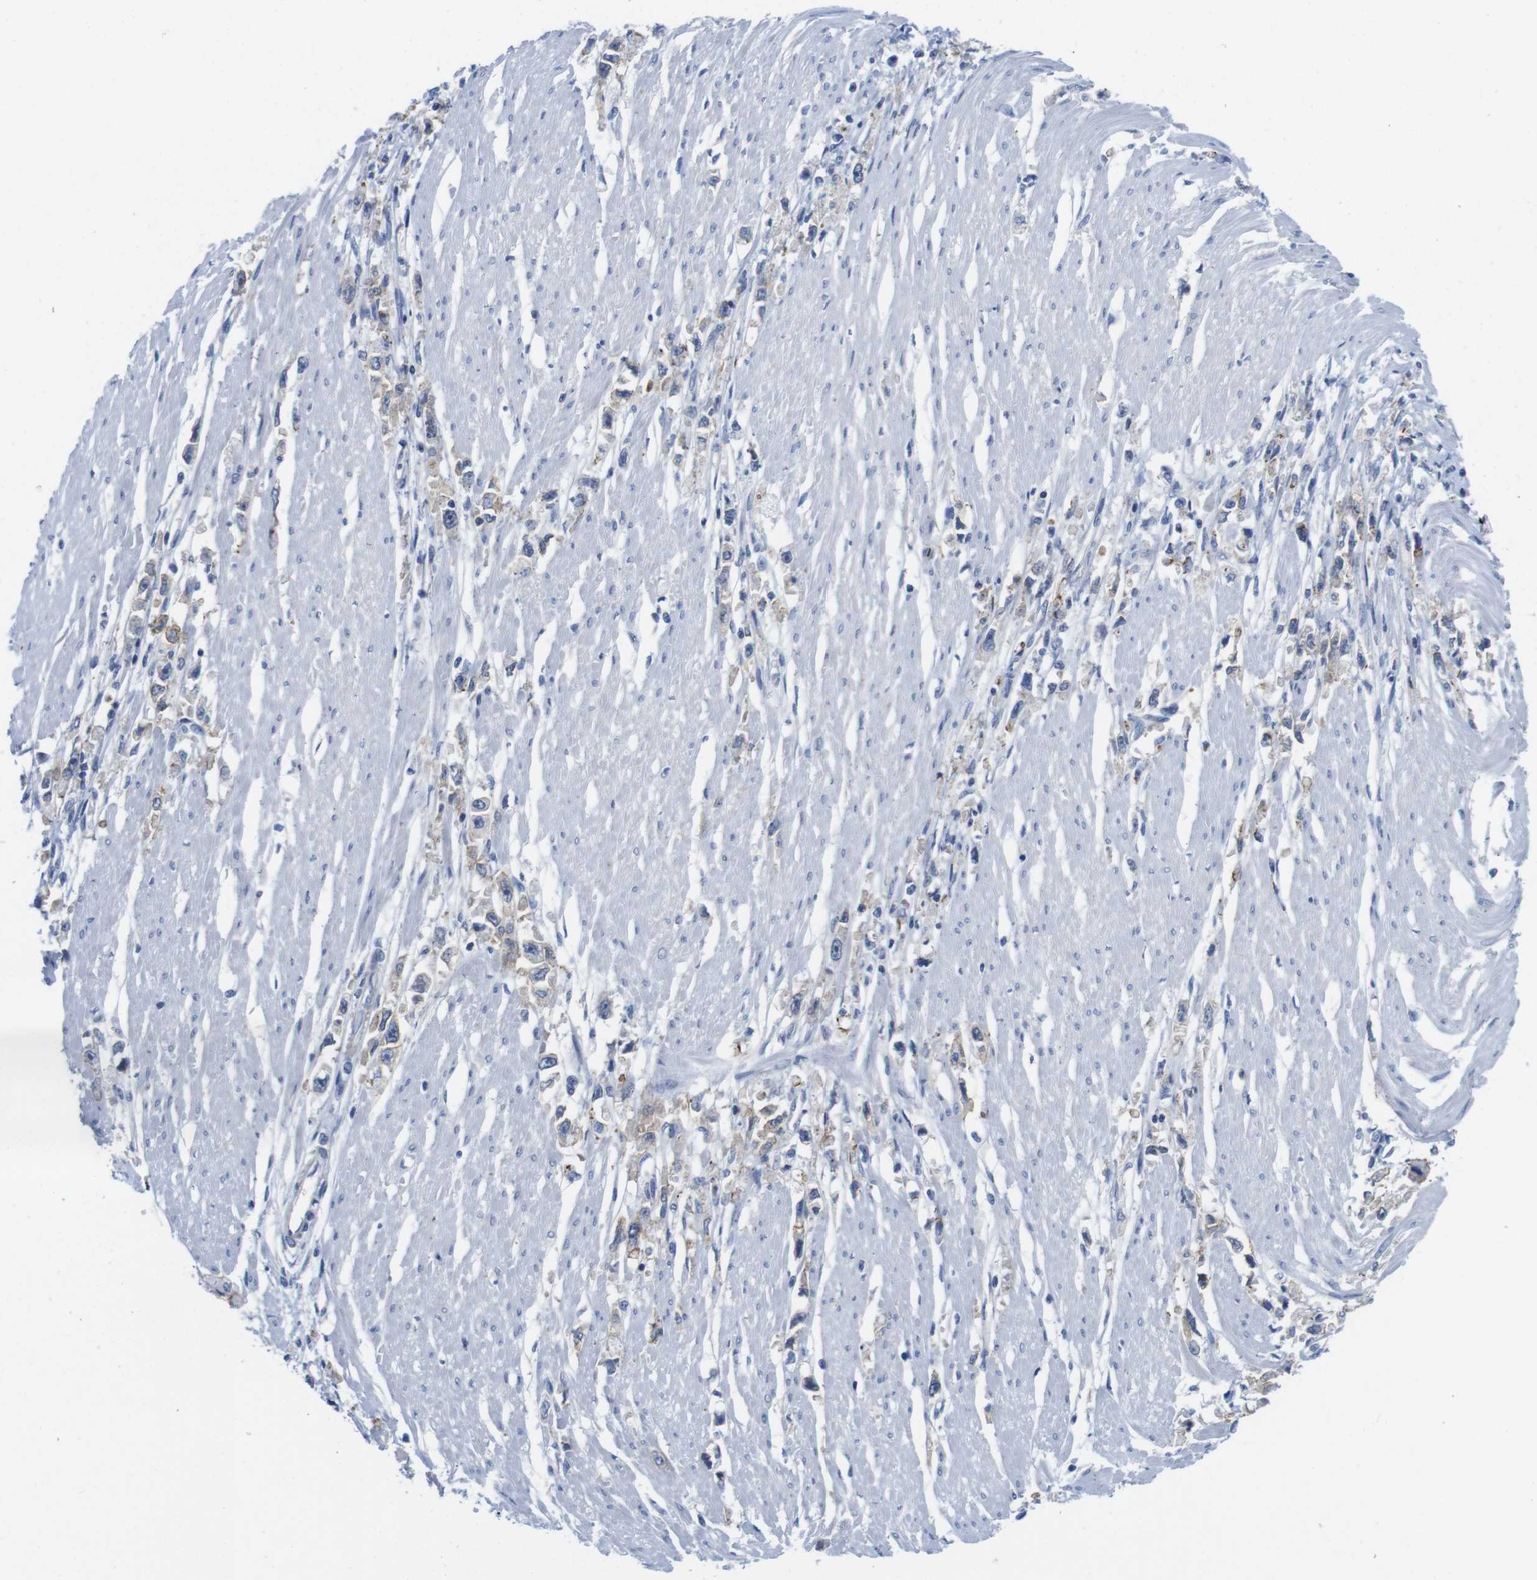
{"staining": {"intensity": "weak", "quantity": "<25%", "location": "cytoplasmic/membranous"}, "tissue": "stomach cancer", "cell_type": "Tumor cells", "image_type": "cancer", "snomed": [{"axis": "morphology", "description": "Adenocarcinoma, NOS"}, {"axis": "topography", "description": "Stomach"}], "caption": "Micrograph shows no protein positivity in tumor cells of stomach cancer (adenocarcinoma) tissue.", "gene": "SCRIB", "patient": {"sex": "female", "age": 59}}